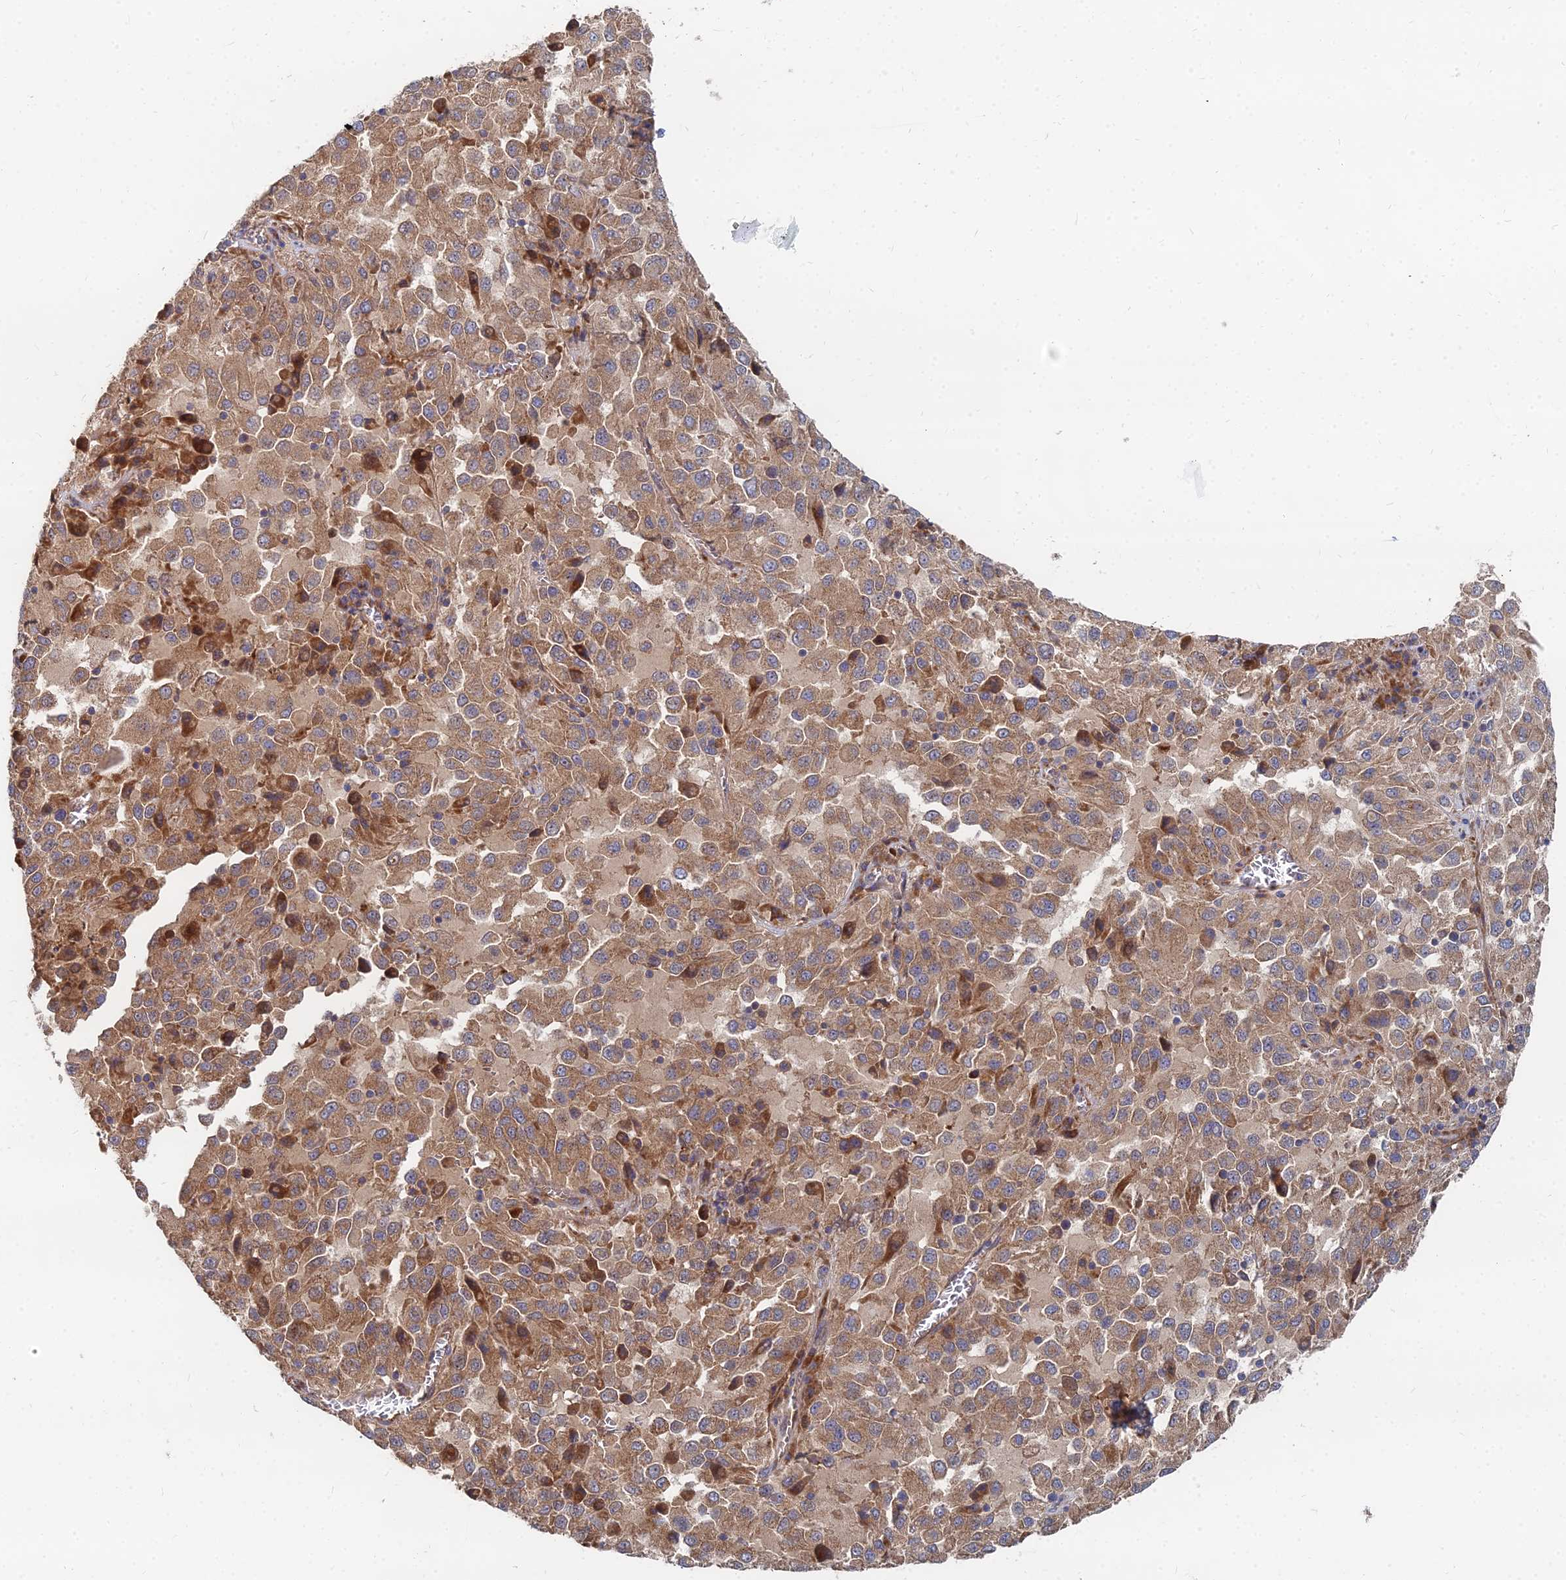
{"staining": {"intensity": "moderate", "quantity": ">75%", "location": "cytoplasmic/membranous"}, "tissue": "melanoma", "cell_type": "Tumor cells", "image_type": "cancer", "snomed": [{"axis": "morphology", "description": "Malignant melanoma, Metastatic site"}, {"axis": "topography", "description": "Lung"}], "caption": "Immunohistochemistry (IHC) micrograph of melanoma stained for a protein (brown), which shows medium levels of moderate cytoplasmic/membranous staining in about >75% of tumor cells.", "gene": "CCZ1", "patient": {"sex": "male", "age": 64}}